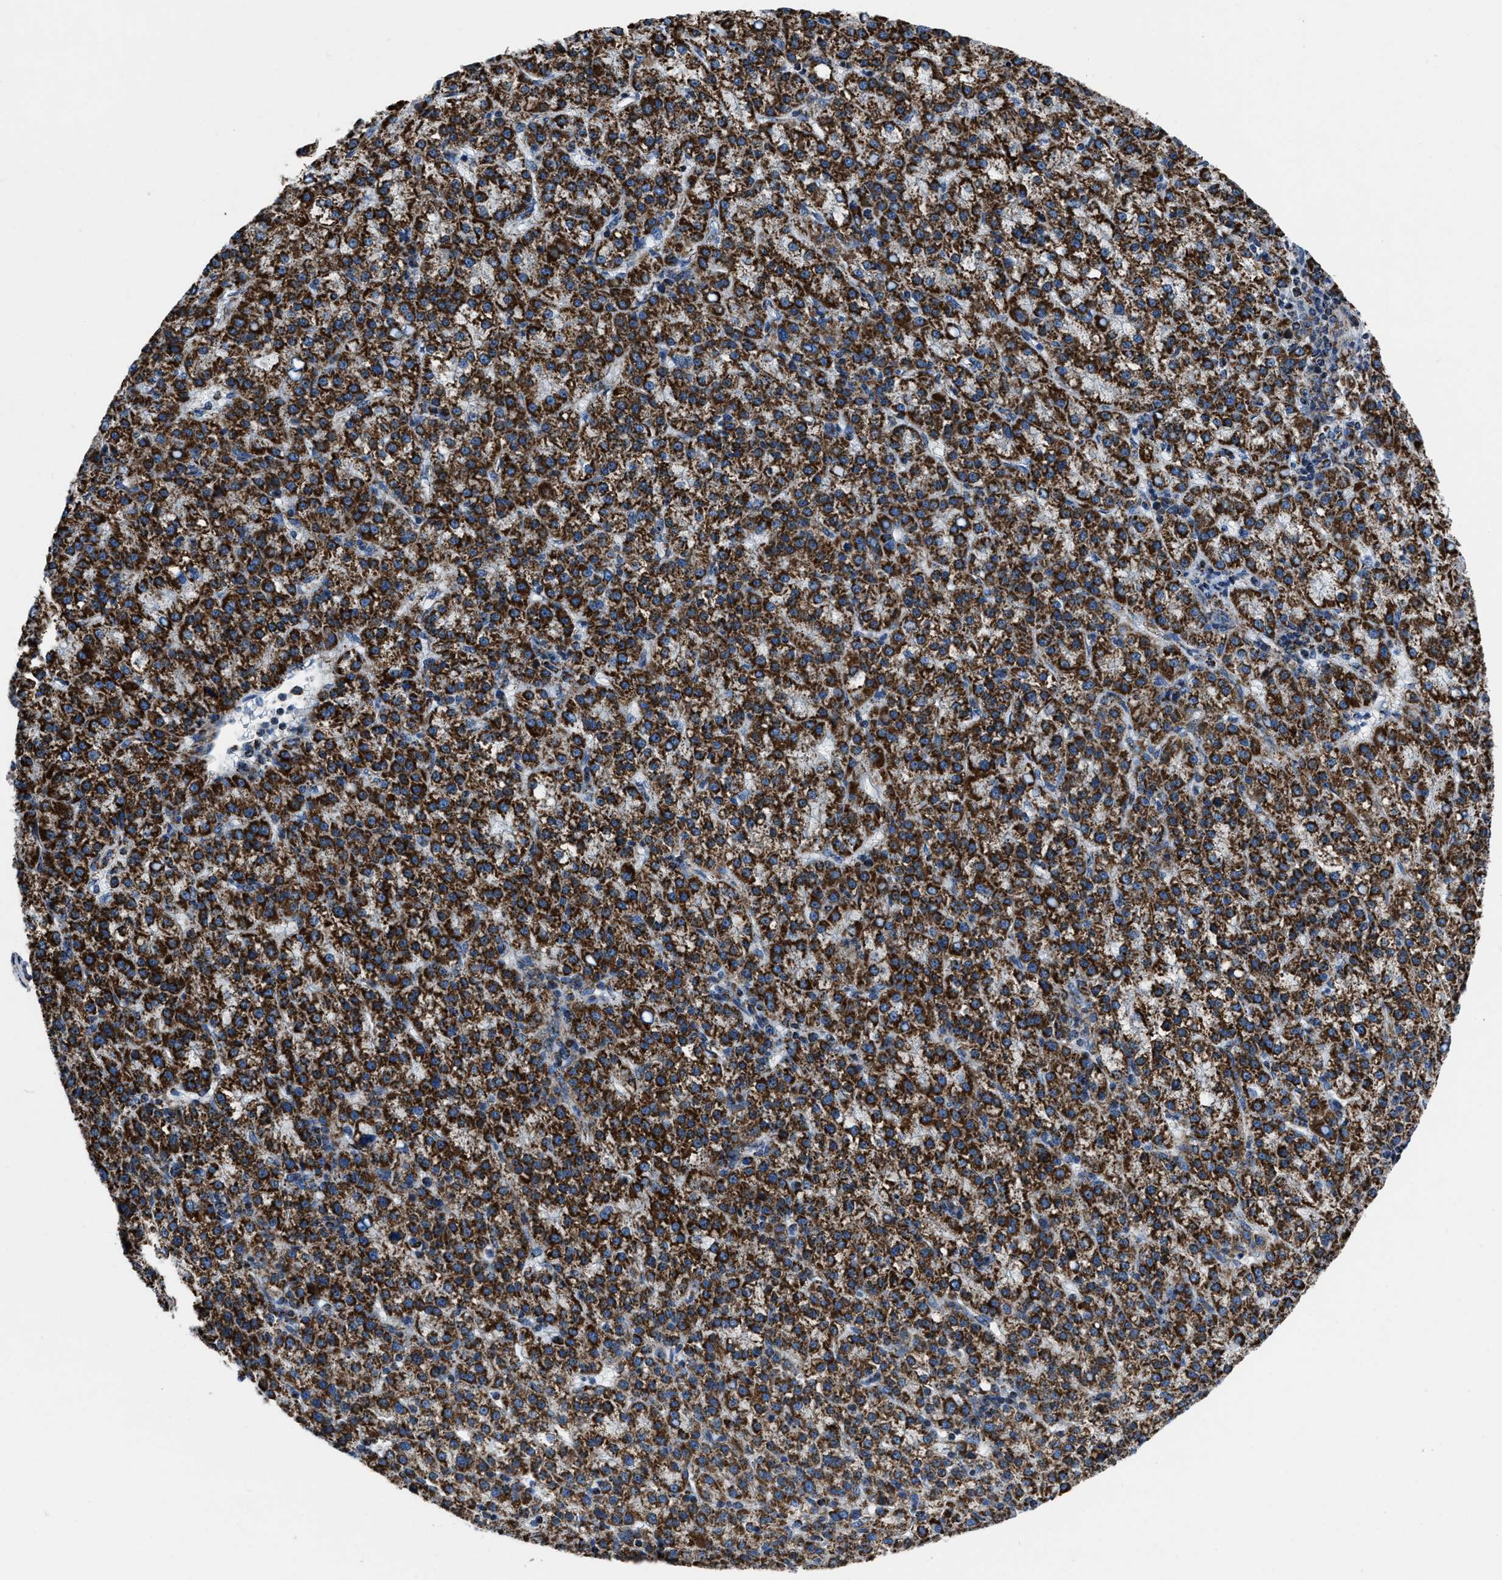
{"staining": {"intensity": "strong", "quantity": ">75%", "location": "cytoplasmic/membranous"}, "tissue": "liver cancer", "cell_type": "Tumor cells", "image_type": "cancer", "snomed": [{"axis": "morphology", "description": "Carcinoma, Hepatocellular, NOS"}, {"axis": "topography", "description": "Liver"}], "caption": "Tumor cells display strong cytoplasmic/membranous expression in approximately >75% of cells in hepatocellular carcinoma (liver). The protein of interest is stained brown, and the nuclei are stained in blue (DAB (3,3'-diaminobenzidine) IHC with brightfield microscopy, high magnification).", "gene": "NSD3", "patient": {"sex": "female", "age": 58}}